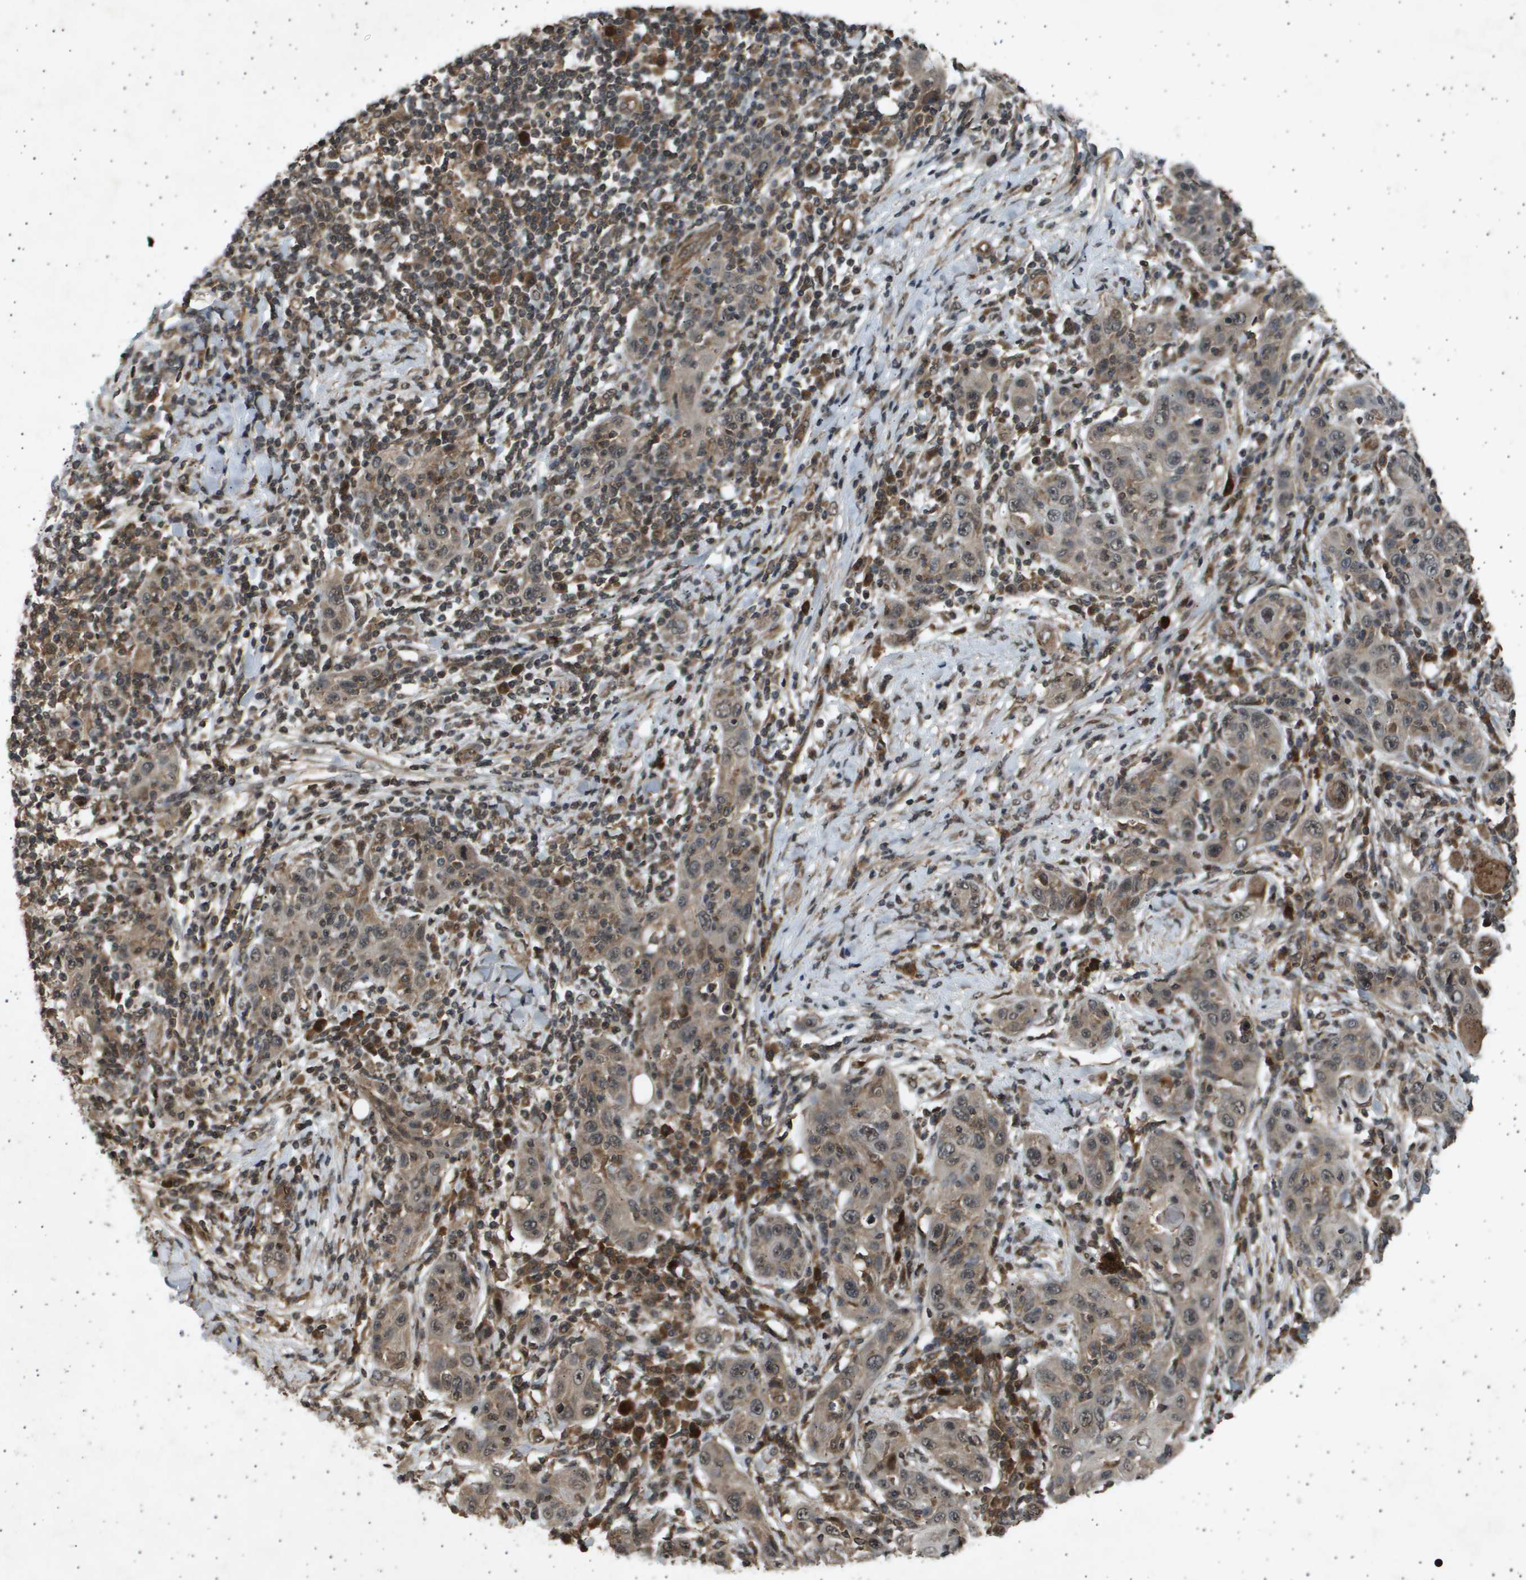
{"staining": {"intensity": "weak", "quantity": ">75%", "location": "cytoplasmic/membranous,nuclear"}, "tissue": "skin cancer", "cell_type": "Tumor cells", "image_type": "cancer", "snomed": [{"axis": "morphology", "description": "Squamous cell carcinoma, NOS"}, {"axis": "topography", "description": "Skin"}], "caption": "About >75% of tumor cells in human skin cancer (squamous cell carcinoma) reveal weak cytoplasmic/membranous and nuclear protein staining as visualized by brown immunohistochemical staining.", "gene": "TNRC6A", "patient": {"sex": "female", "age": 88}}